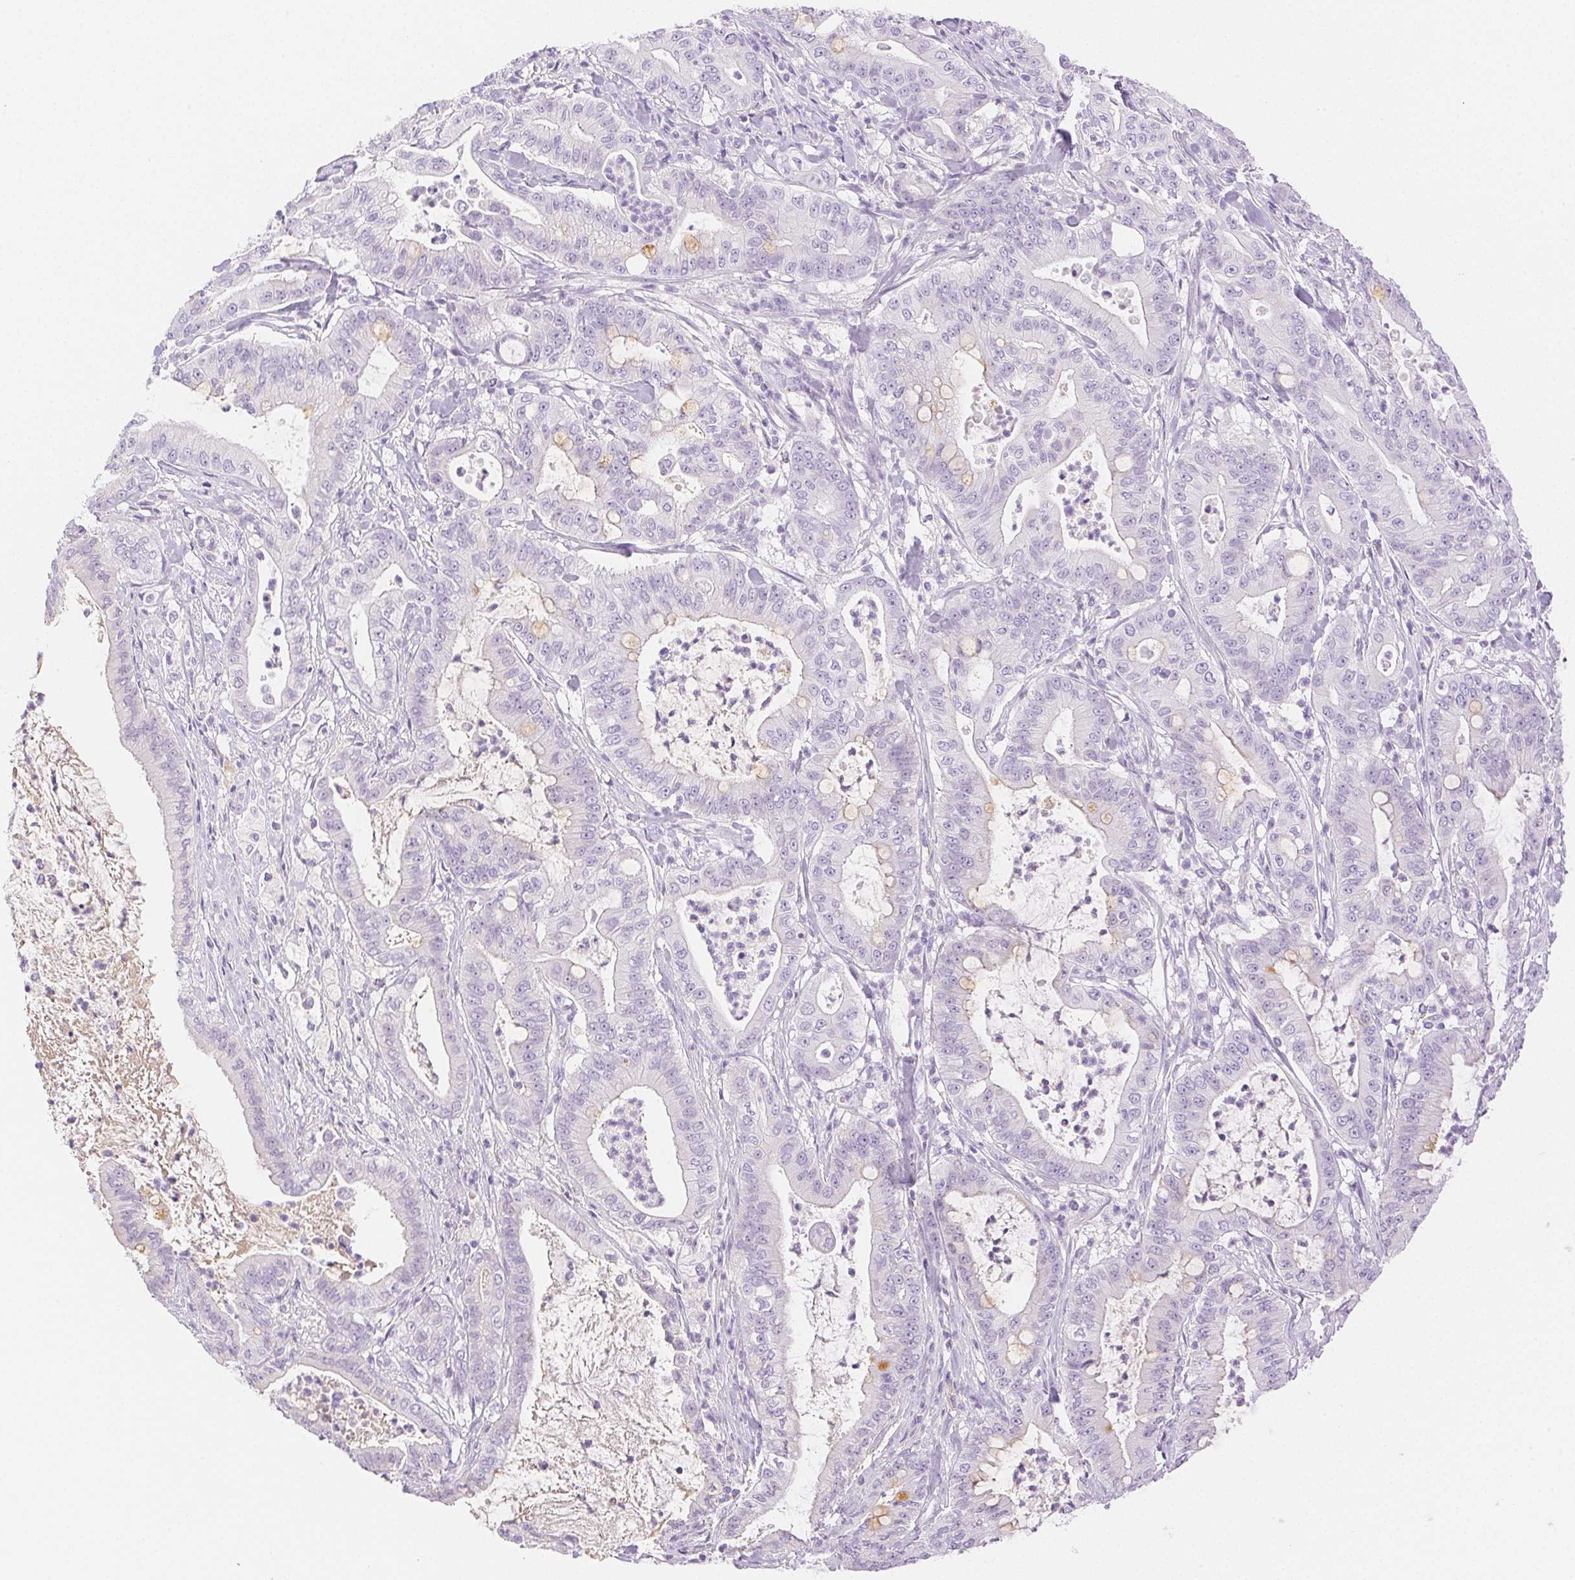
{"staining": {"intensity": "negative", "quantity": "none", "location": "none"}, "tissue": "pancreatic cancer", "cell_type": "Tumor cells", "image_type": "cancer", "snomed": [{"axis": "morphology", "description": "Adenocarcinoma, NOS"}, {"axis": "topography", "description": "Pancreas"}], "caption": "Adenocarcinoma (pancreatic) was stained to show a protein in brown. There is no significant positivity in tumor cells.", "gene": "SPACA4", "patient": {"sex": "male", "age": 71}}